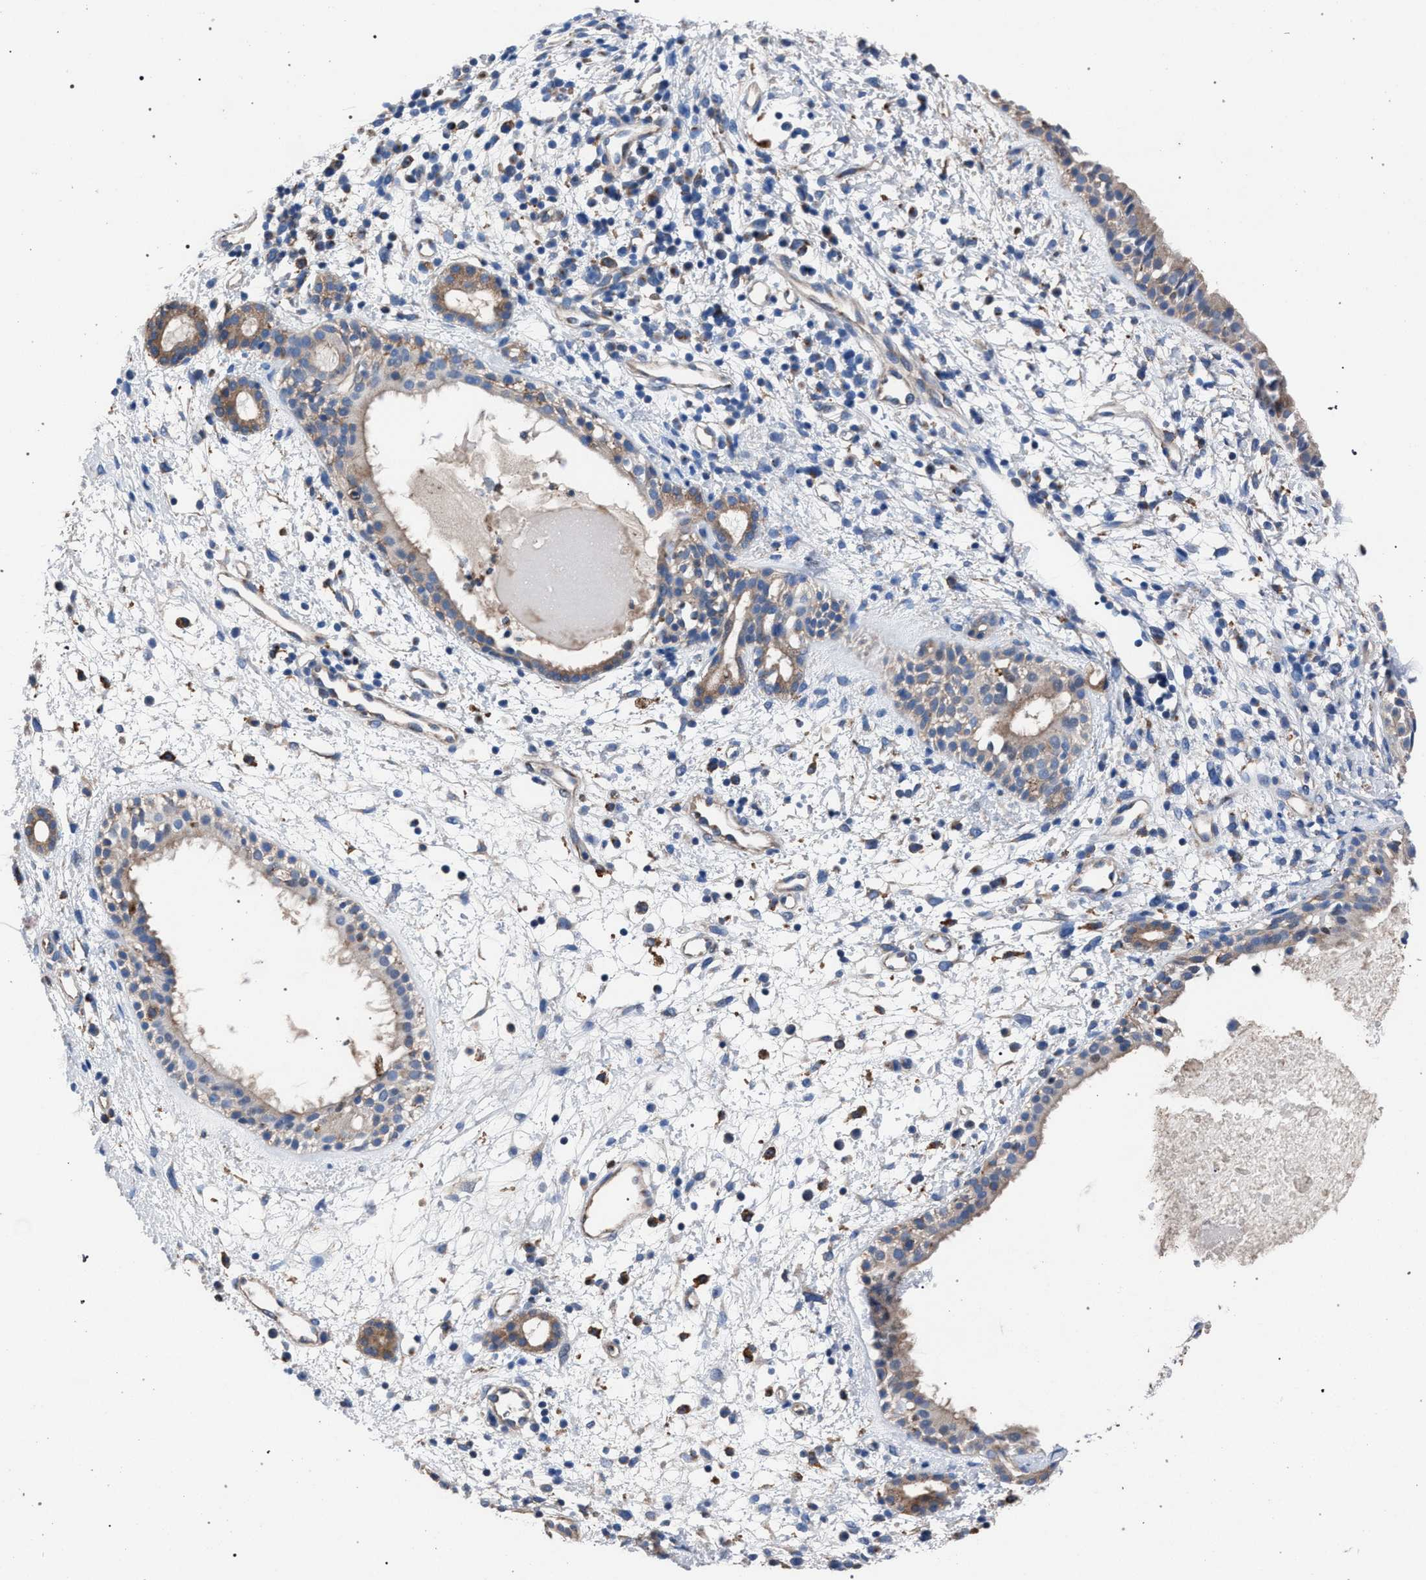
{"staining": {"intensity": "weak", "quantity": ">75%", "location": "cytoplasmic/membranous"}, "tissue": "nasopharynx", "cell_type": "Respiratory epithelial cells", "image_type": "normal", "snomed": [{"axis": "morphology", "description": "Normal tissue, NOS"}, {"axis": "topography", "description": "Nasopharynx"}], "caption": "The immunohistochemical stain highlights weak cytoplasmic/membranous expression in respiratory epithelial cells of unremarkable nasopharynx. The staining was performed using DAB to visualize the protein expression in brown, while the nuclei were stained in blue with hematoxylin (Magnification: 20x).", "gene": "ATP6V0A1", "patient": {"sex": "male", "age": 22}}